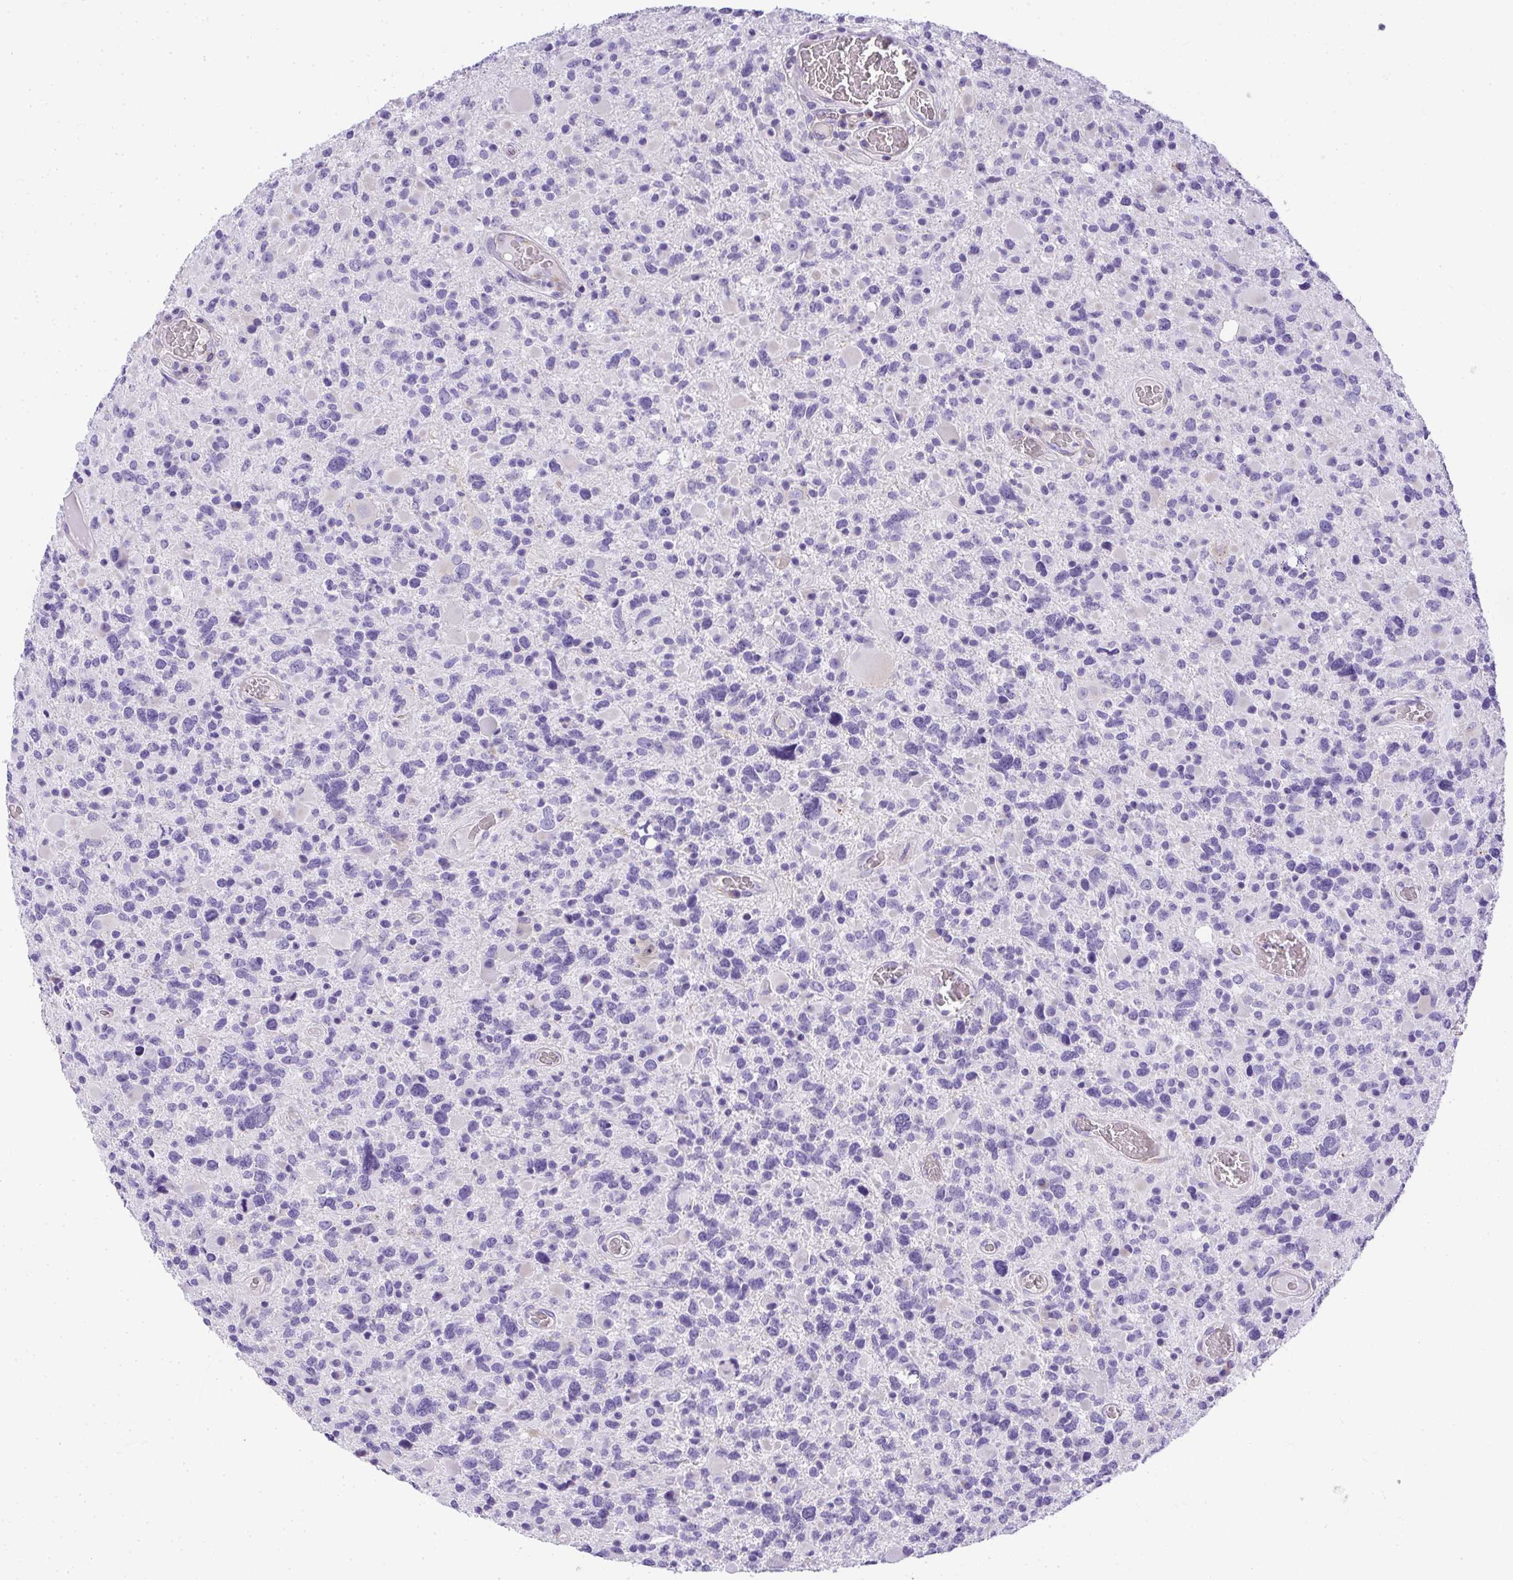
{"staining": {"intensity": "negative", "quantity": "none", "location": "none"}, "tissue": "glioma", "cell_type": "Tumor cells", "image_type": "cancer", "snomed": [{"axis": "morphology", "description": "Glioma, malignant, High grade"}, {"axis": "topography", "description": "Brain"}], "caption": "The micrograph exhibits no significant positivity in tumor cells of malignant glioma (high-grade).", "gene": "PLPPR3", "patient": {"sex": "female", "age": 40}}